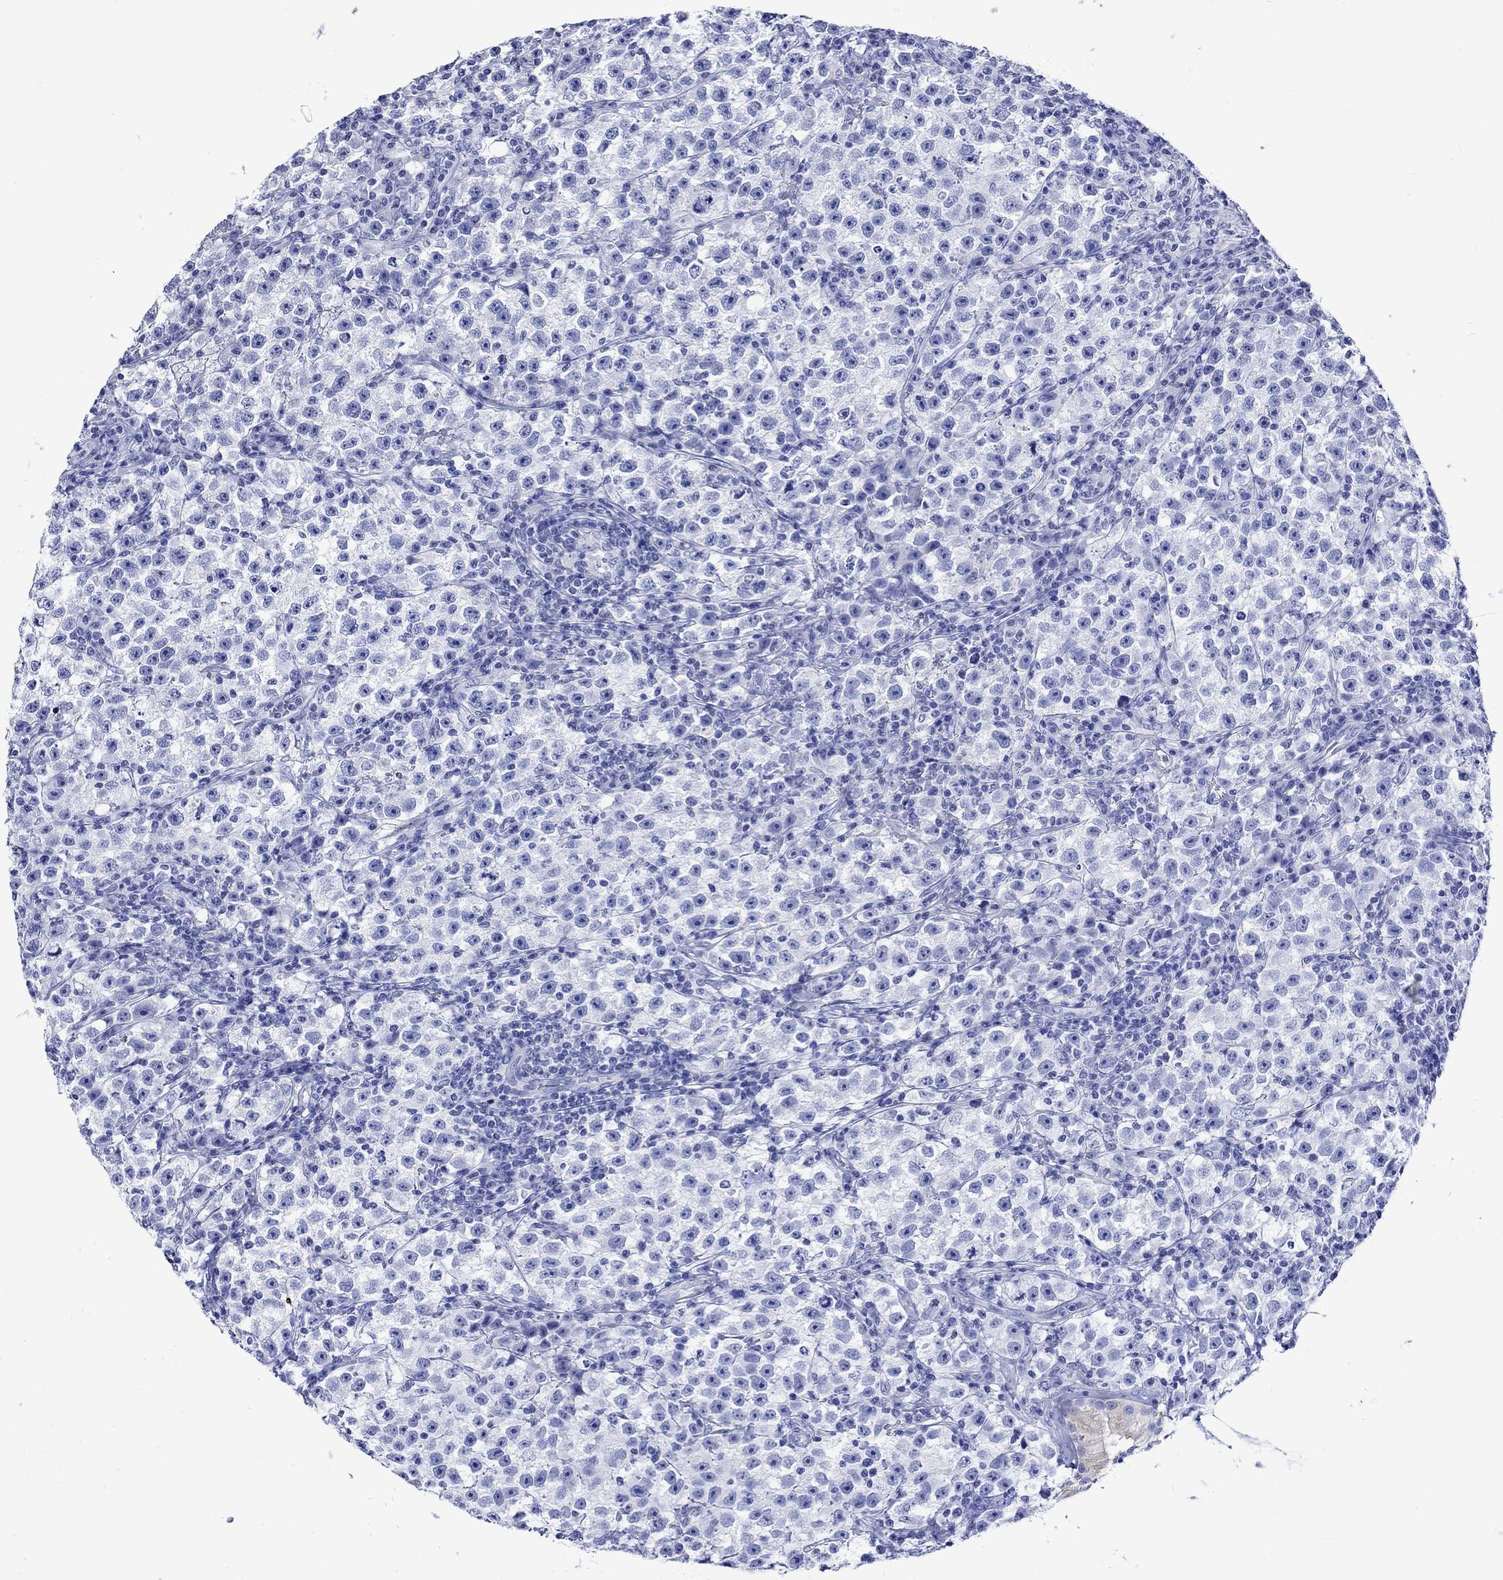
{"staining": {"intensity": "negative", "quantity": "none", "location": "none"}, "tissue": "testis cancer", "cell_type": "Tumor cells", "image_type": "cancer", "snomed": [{"axis": "morphology", "description": "Seminoma, NOS"}, {"axis": "topography", "description": "Testis"}], "caption": "Seminoma (testis) stained for a protein using IHC exhibits no positivity tumor cells.", "gene": "CRYAB", "patient": {"sex": "male", "age": 22}}